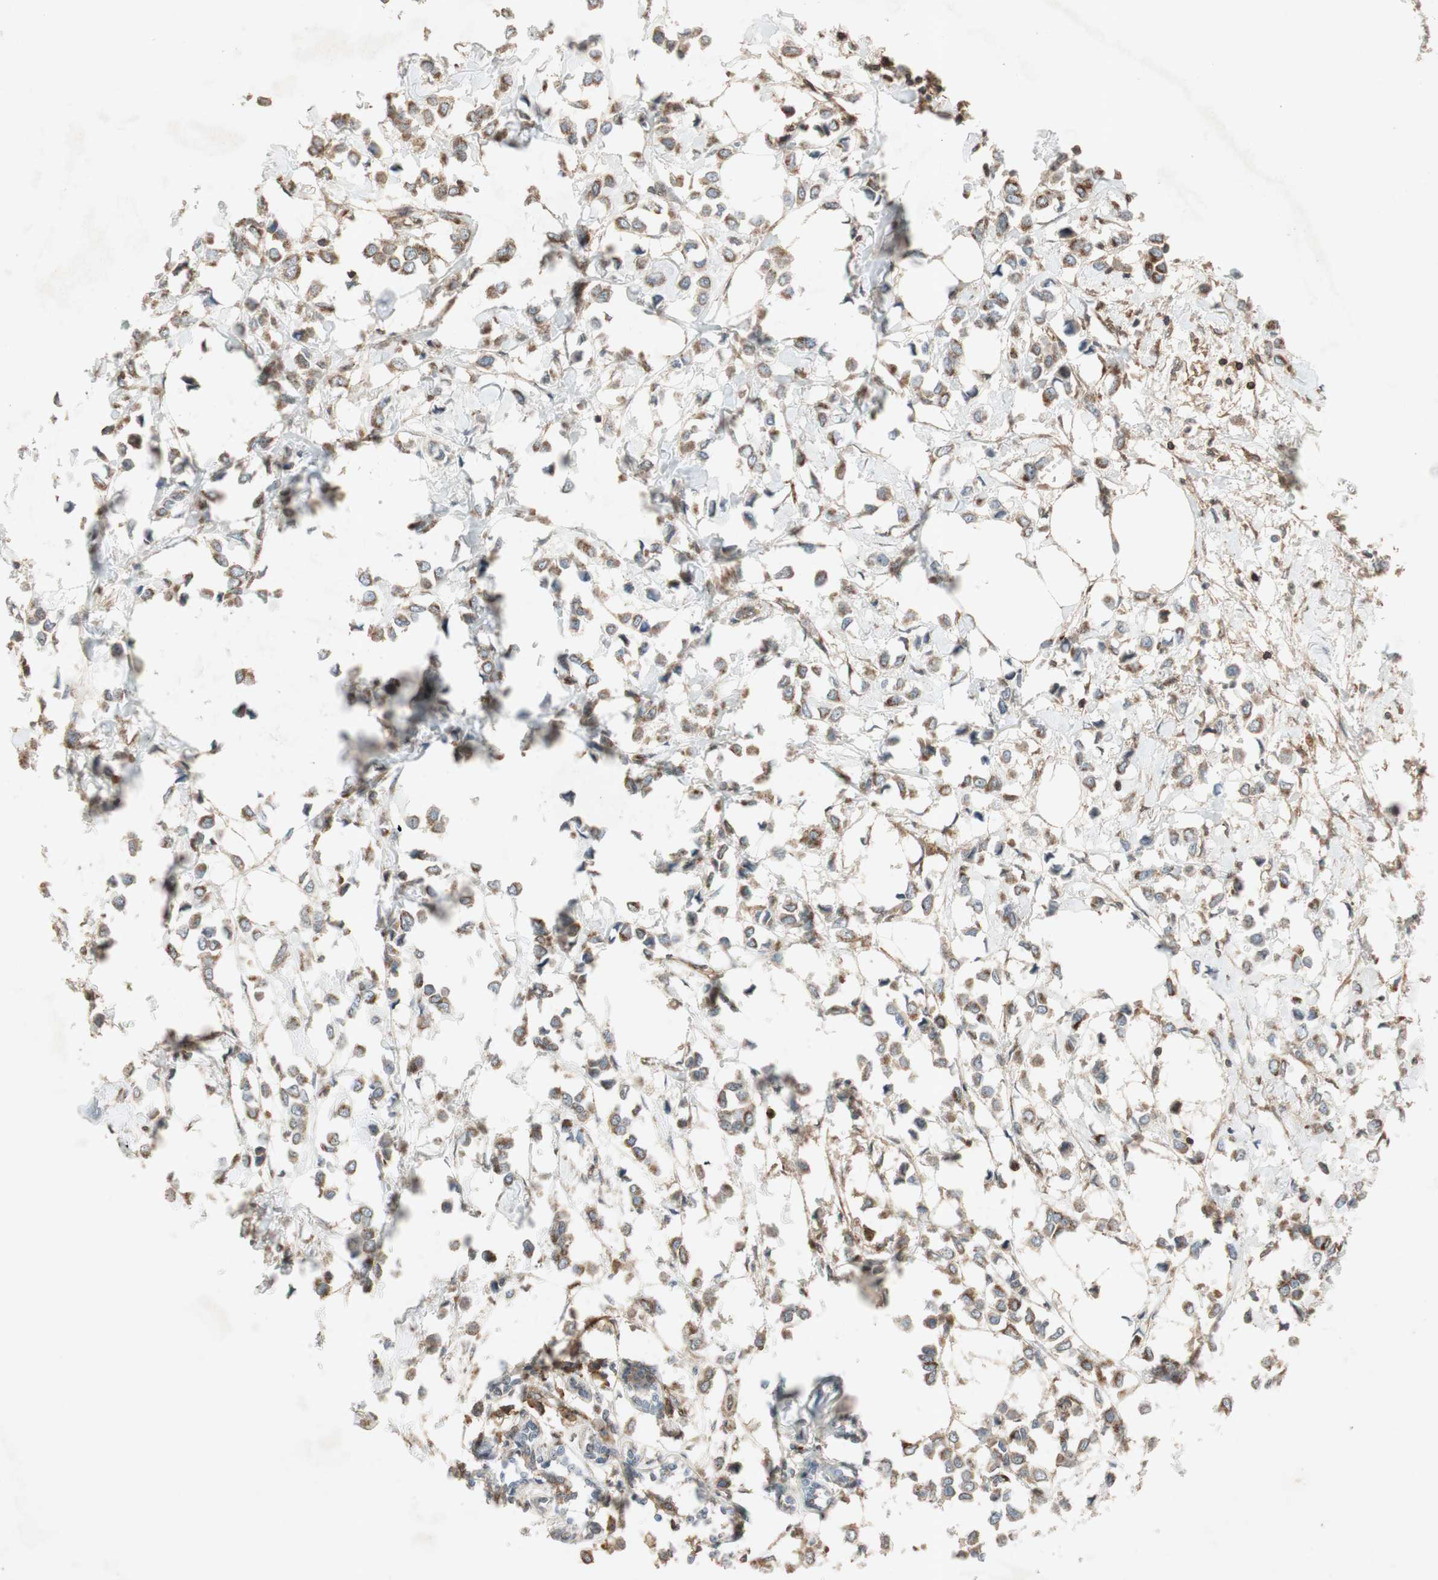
{"staining": {"intensity": "moderate", "quantity": ">75%", "location": "cytoplasmic/membranous"}, "tissue": "breast cancer", "cell_type": "Tumor cells", "image_type": "cancer", "snomed": [{"axis": "morphology", "description": "Lobular carcinoma"}, {"axis": "topography", "description": "Breast"}], "caption": "Immunohistochemistry (IHC) of human breast cancer exhibits medium levels of moderate cytoplasmic/membranous positivity in approximately >75% of tumor cells. Nuclei are stained in blue.", "gene": "BTN3A3", "patient": {"sex": "female", "age": 51}}